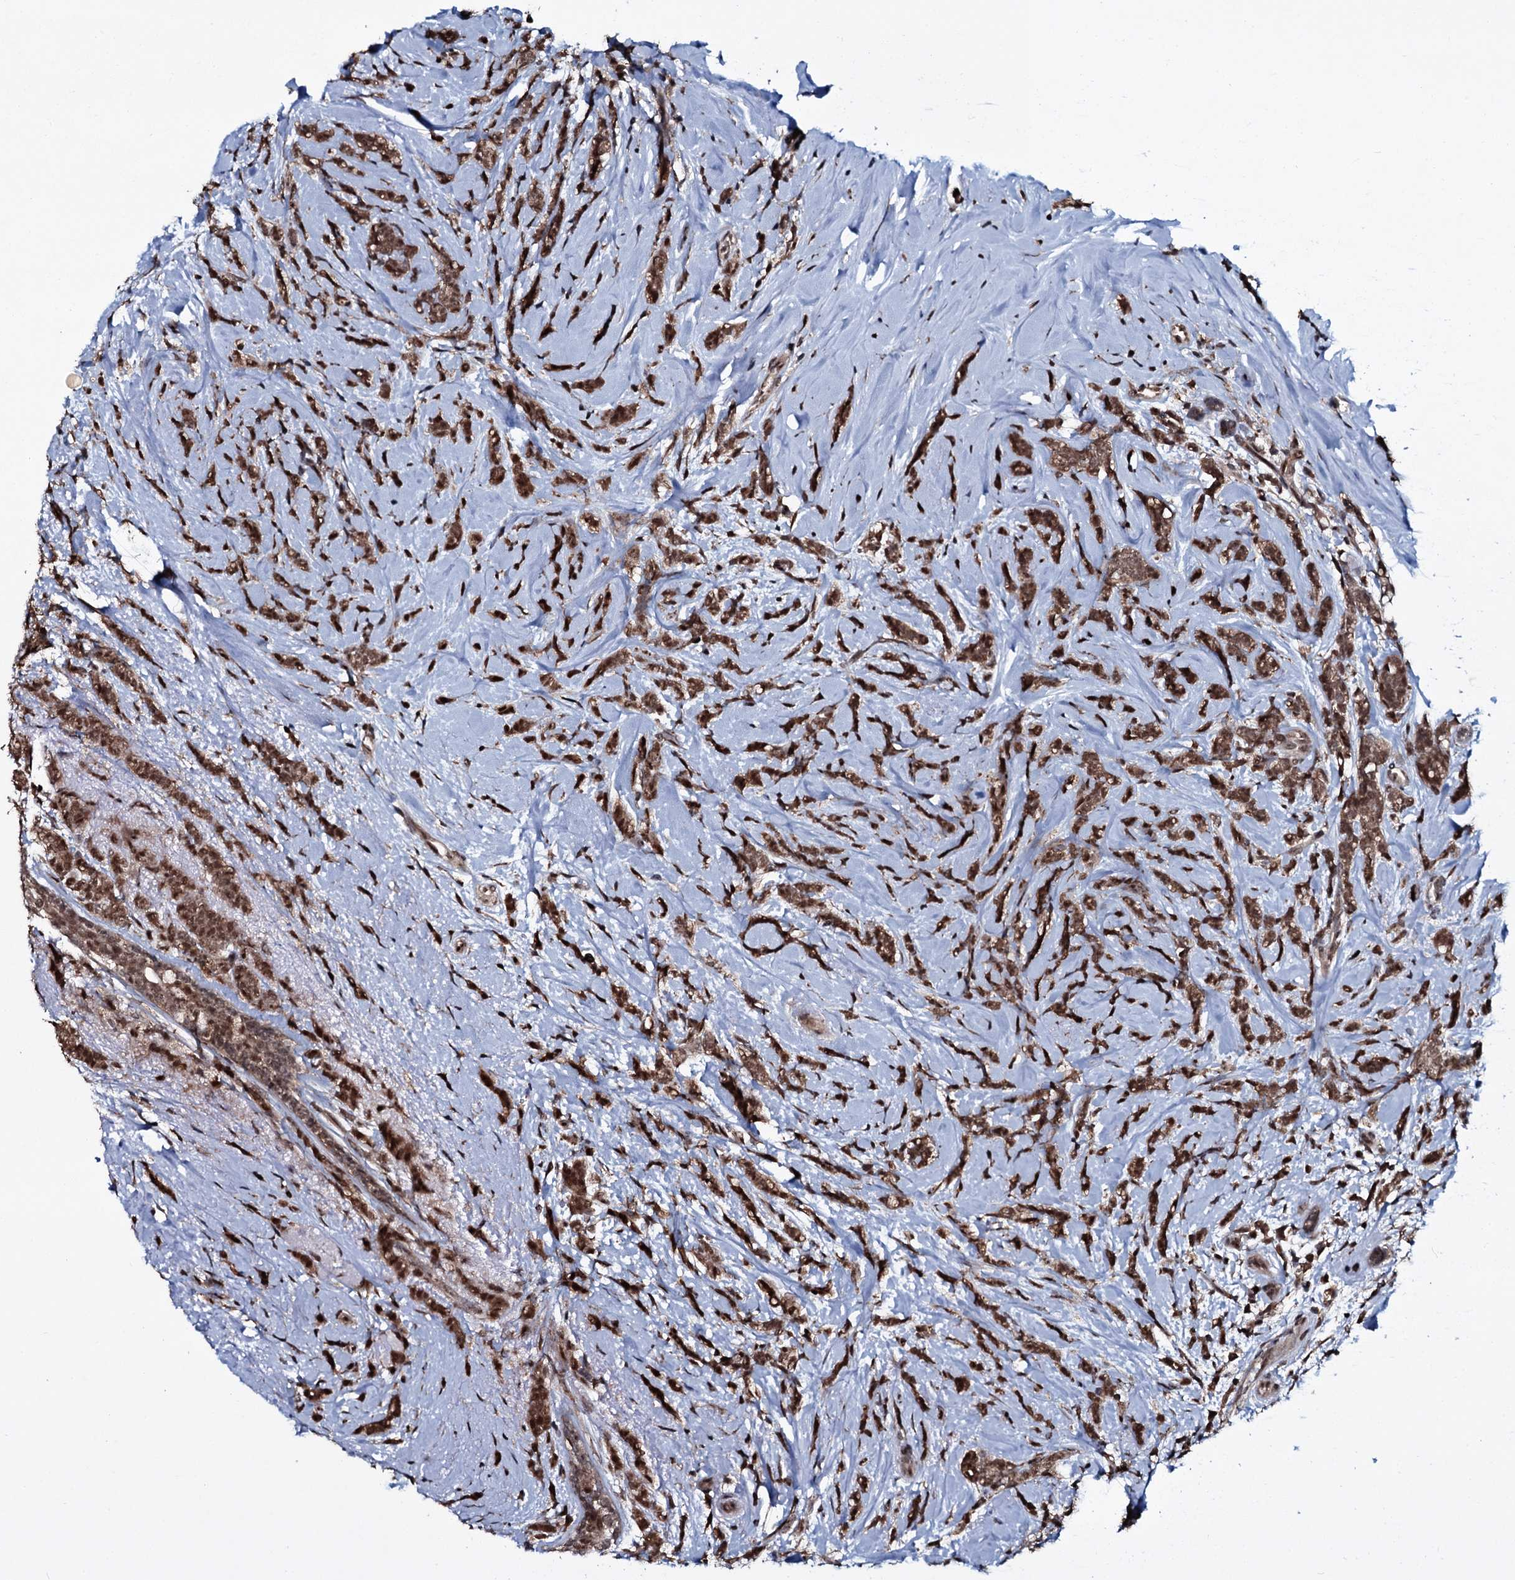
{"staining": {"intensity": "moderate", "quantity": ">75%", "location": "cytoplasmic/membranous,nuclear"}, "tissue": "breast cancer", "cell_type": "Tumor cells", "image_type": "cancer", "snomed": [{"axis": "morphology", "description": "Lobular carcinoma"}, {"axis": "topography", "description": "Breast"}], "caption": "A photomicrograph of breast lobular carcinoma stained for a protein exhibits moderate cytoplasmic/membranous and nuclear brown staining in tumor cells. The protein of interest is stained brown, and the nuclei are stained in blue (DAB IHC with brightfield microscopy, high magnification).", "gene": "HDDC3", "patient": {"sex": "female", "age": 58}}